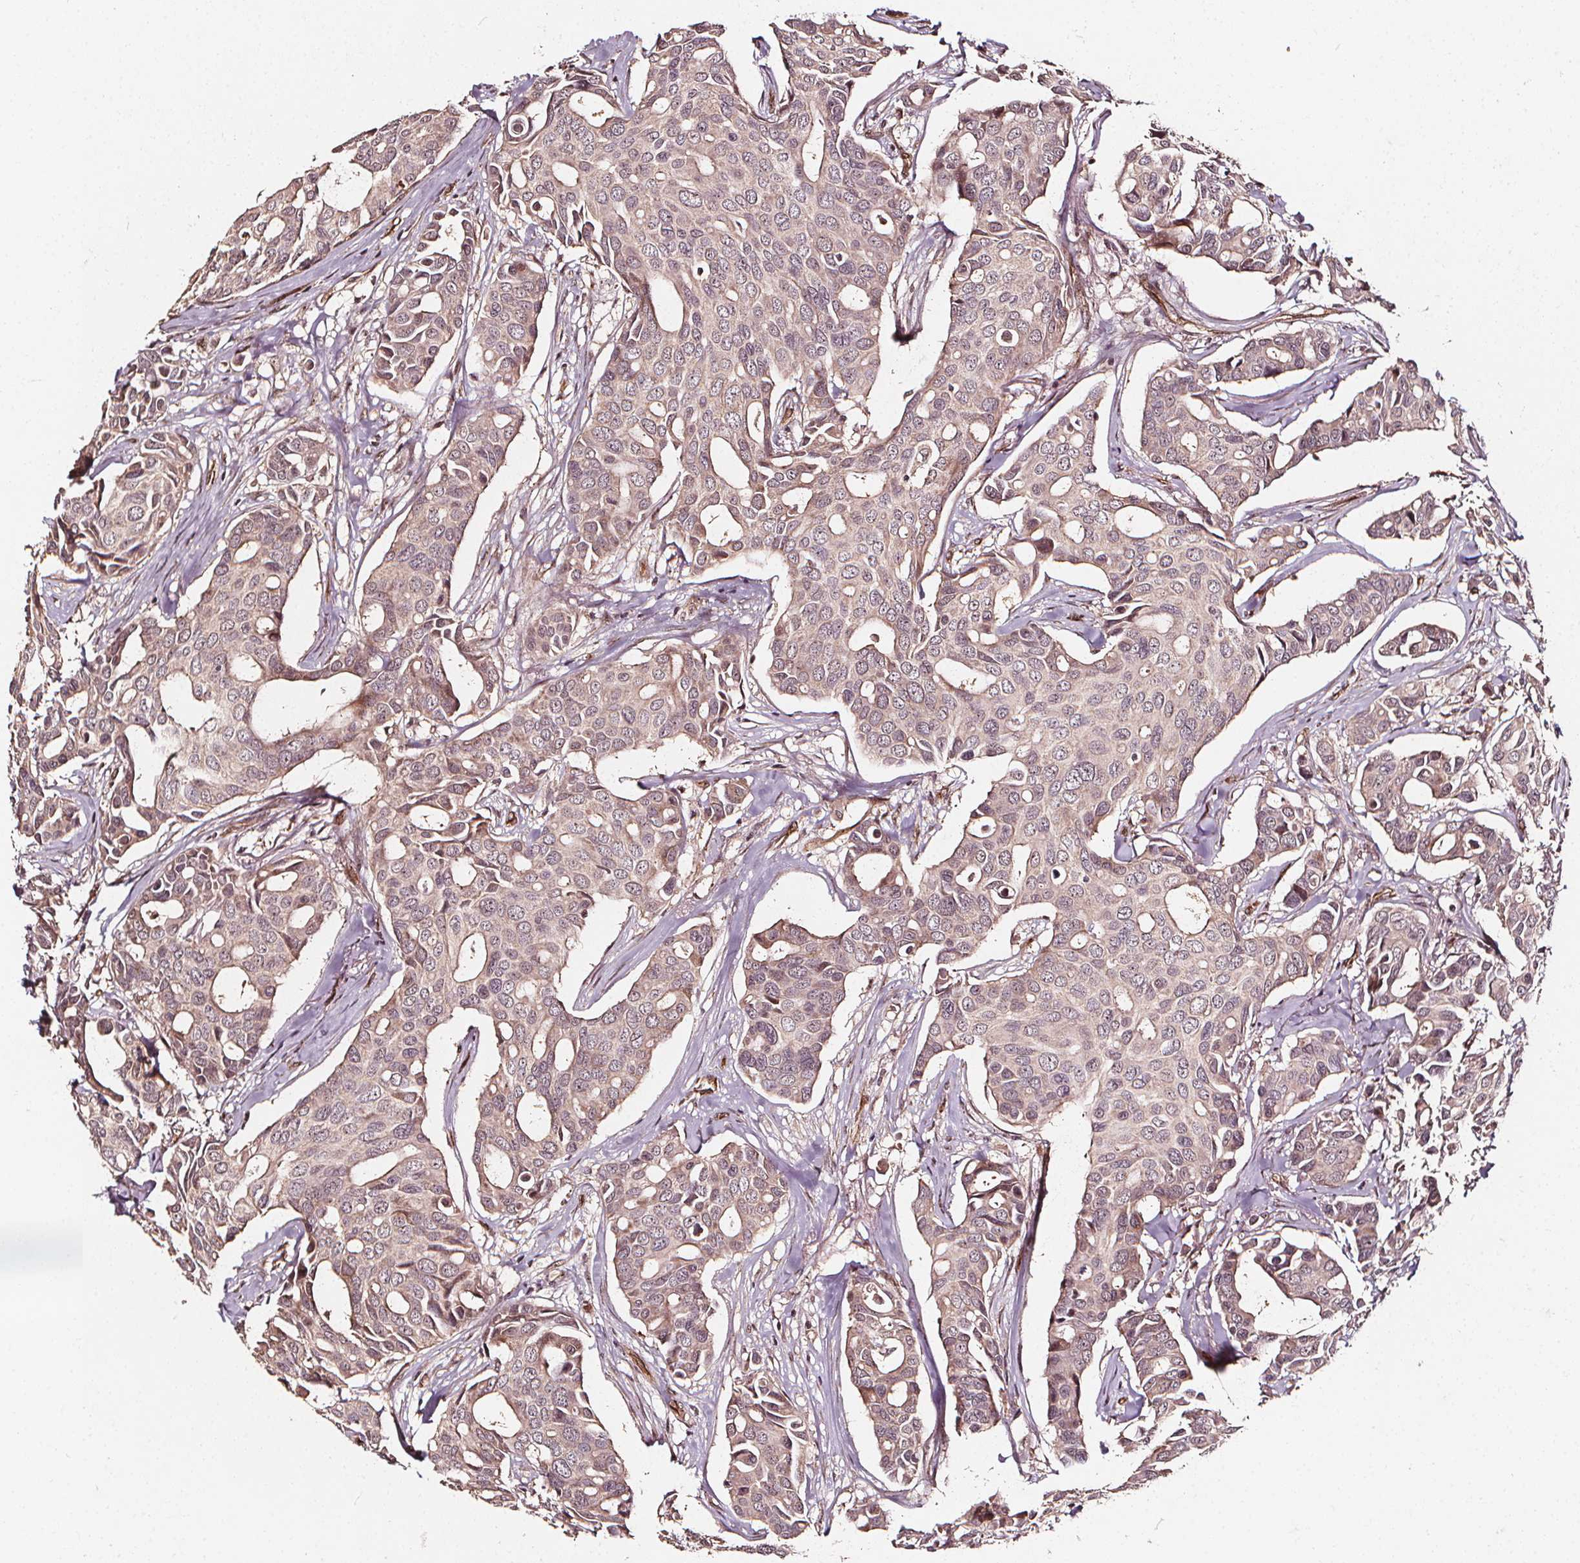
{"staining": {"intensity": "moderate", "quantity": ">75%", "location": "cytoplasmic/membranous"}, "tissue": "breast cancer", "cell_type": "Tumor cells", "image_type": "cancer", "snomed": [{"axis": "morphology", "description": "Duct carcinoma"}, {"axis": "topography", "description": "Breast"}], "caption": "Immunohistochemical staining of breast cancer exhibits medium levels of moderate cytoplasmic/membranous protein expression in about >75% of tumor cells. The staining is performed using DAB (3,3'-diaminobenzidine) brown chromogen to label protein expression. The nuclei are counter-stained blue using hematoxylin.", "gene": "EXOSC9", "patient": {"sex": "female", "age": 54}}